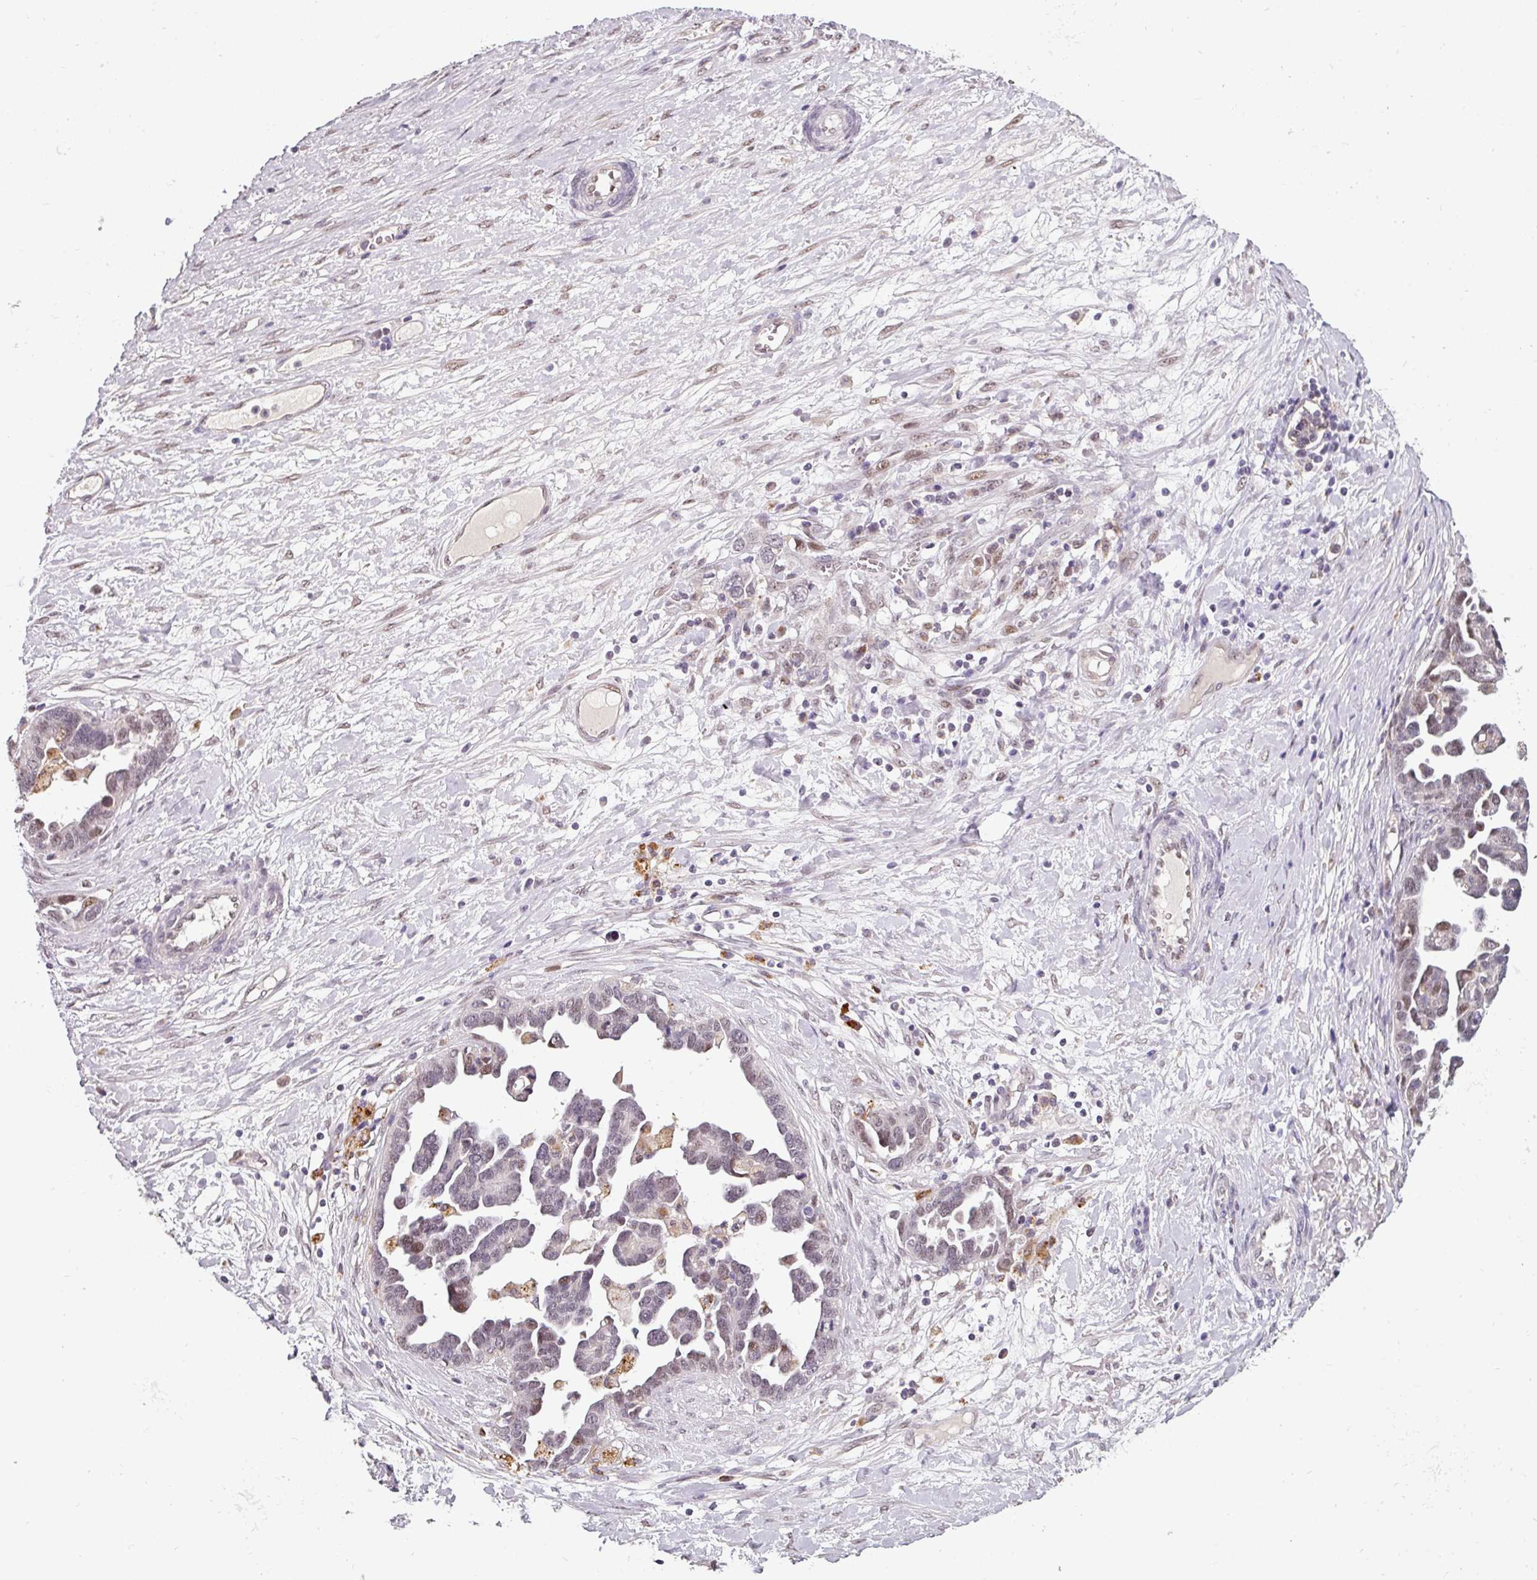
{"staining": {"intensity": "weak", "quantity": "<25%", "location": "nuclear"}, "tissue": "ovarian cancer", "cell_type": "Tumor cells", "image_type": "cancer", "snomed": [{"axis": "morphology", "description": "Cystadenocarcinoma, serous, NOS"}, {"axis": "topography", "description": "Ovary"}], "caption": "The micrograph shows no staining of tumor cells in serous cystadenocarcinoma (ovarian).", "gene": "SWSAP1", "patient": {"sex": "female", "age": 54}}